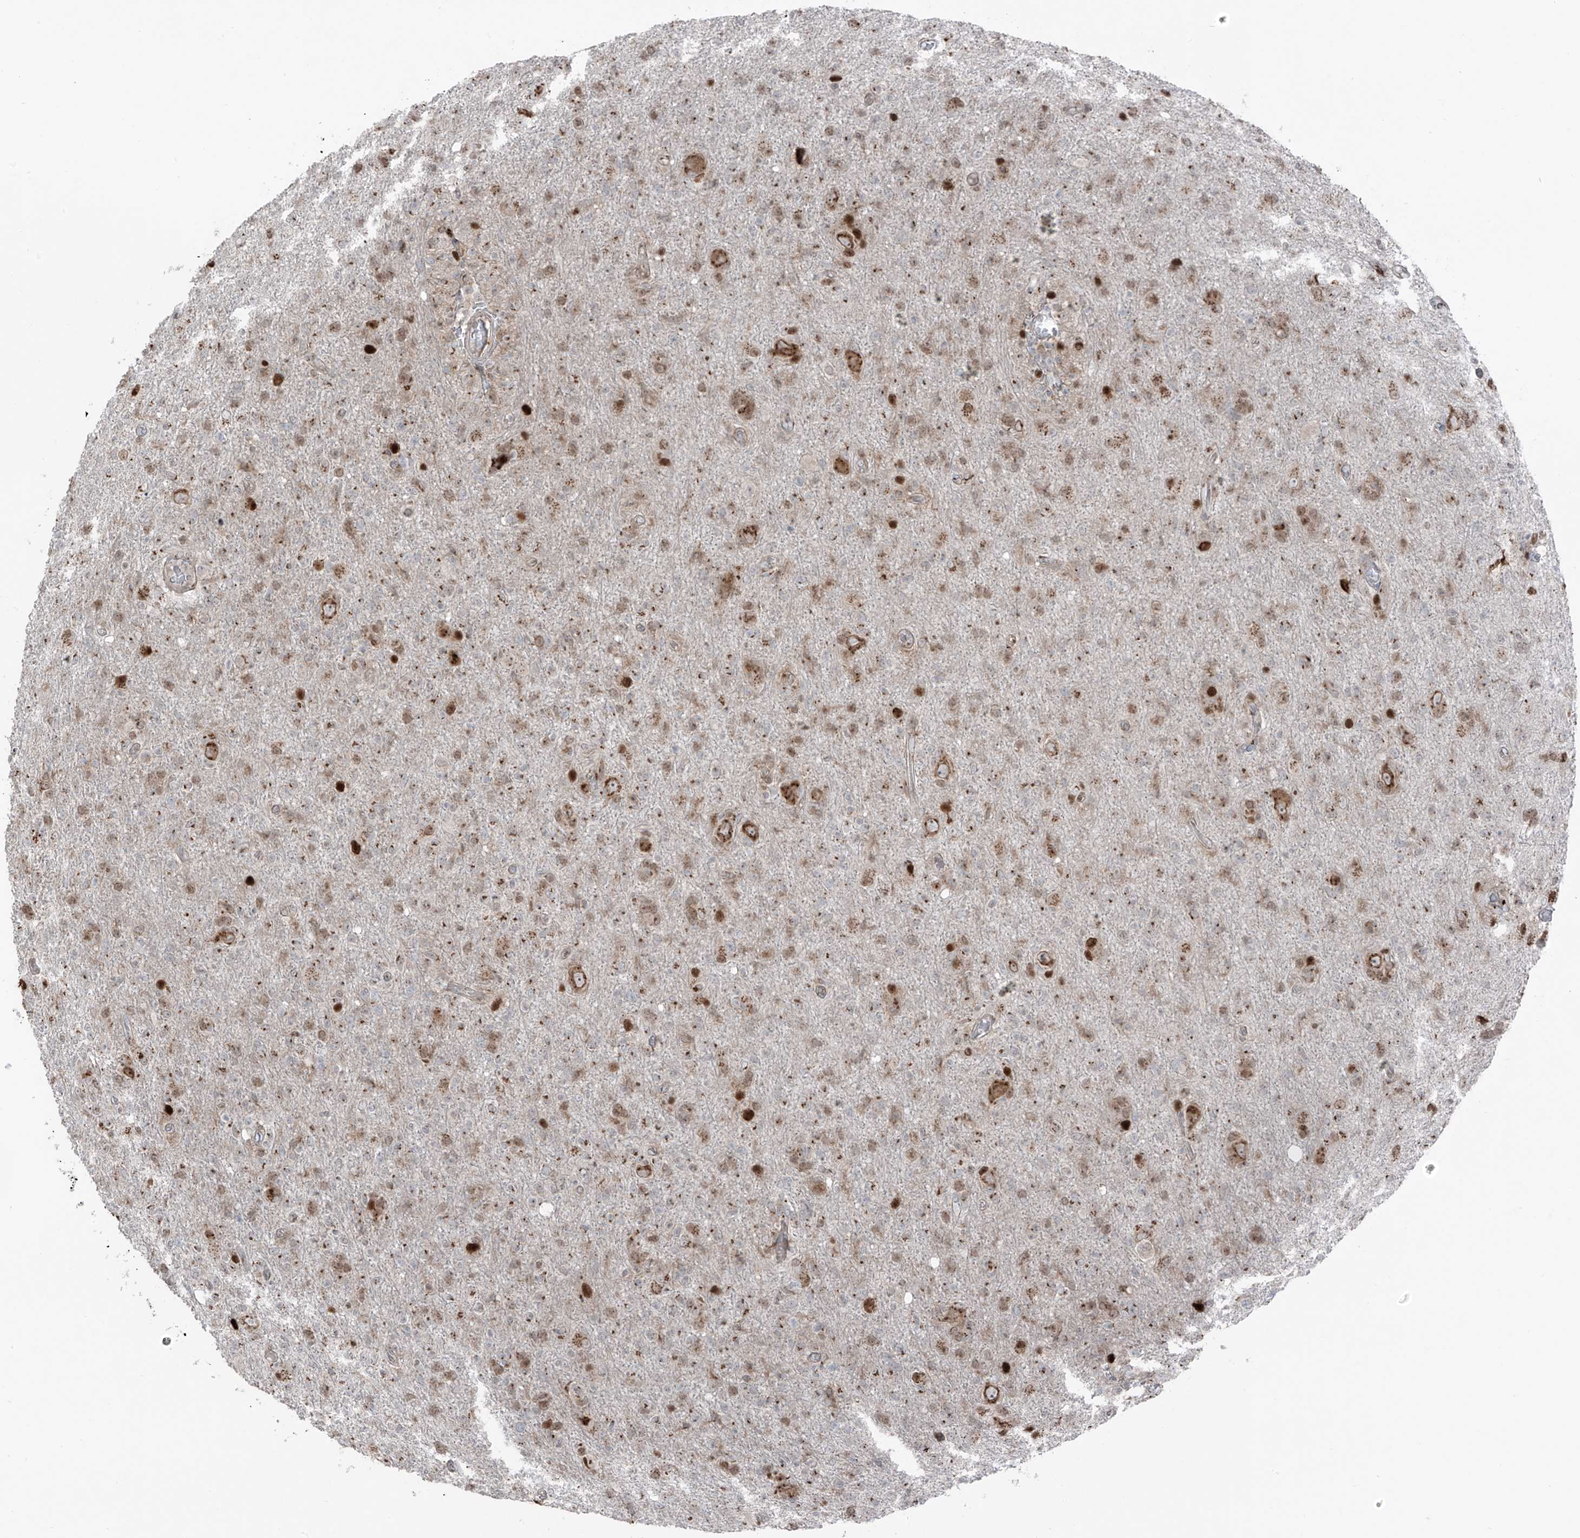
{"staining": {"intensity": "weak", "quantity": "25%-75%", "location": "cytoplasmic/membranous,nuclear"}, "tissue": "glioma", "cell_type": "Tumor cells", "image_type": "cancer", "snomed": [{"axis": "morphology", "description": "Glioma, malignant, High grade"}, {"axis": "topography", "description": "Brain"}], "caption": "About 25%-75% of tumor cells in human malignant glioma (high-grade) exhibit weak cytoplasmic/membranous and nuclear protein staining as visualized by brown immunohistochemical staining.", "gene": "ERLEC1", "patient": {"sex": "female", "age": 57}}